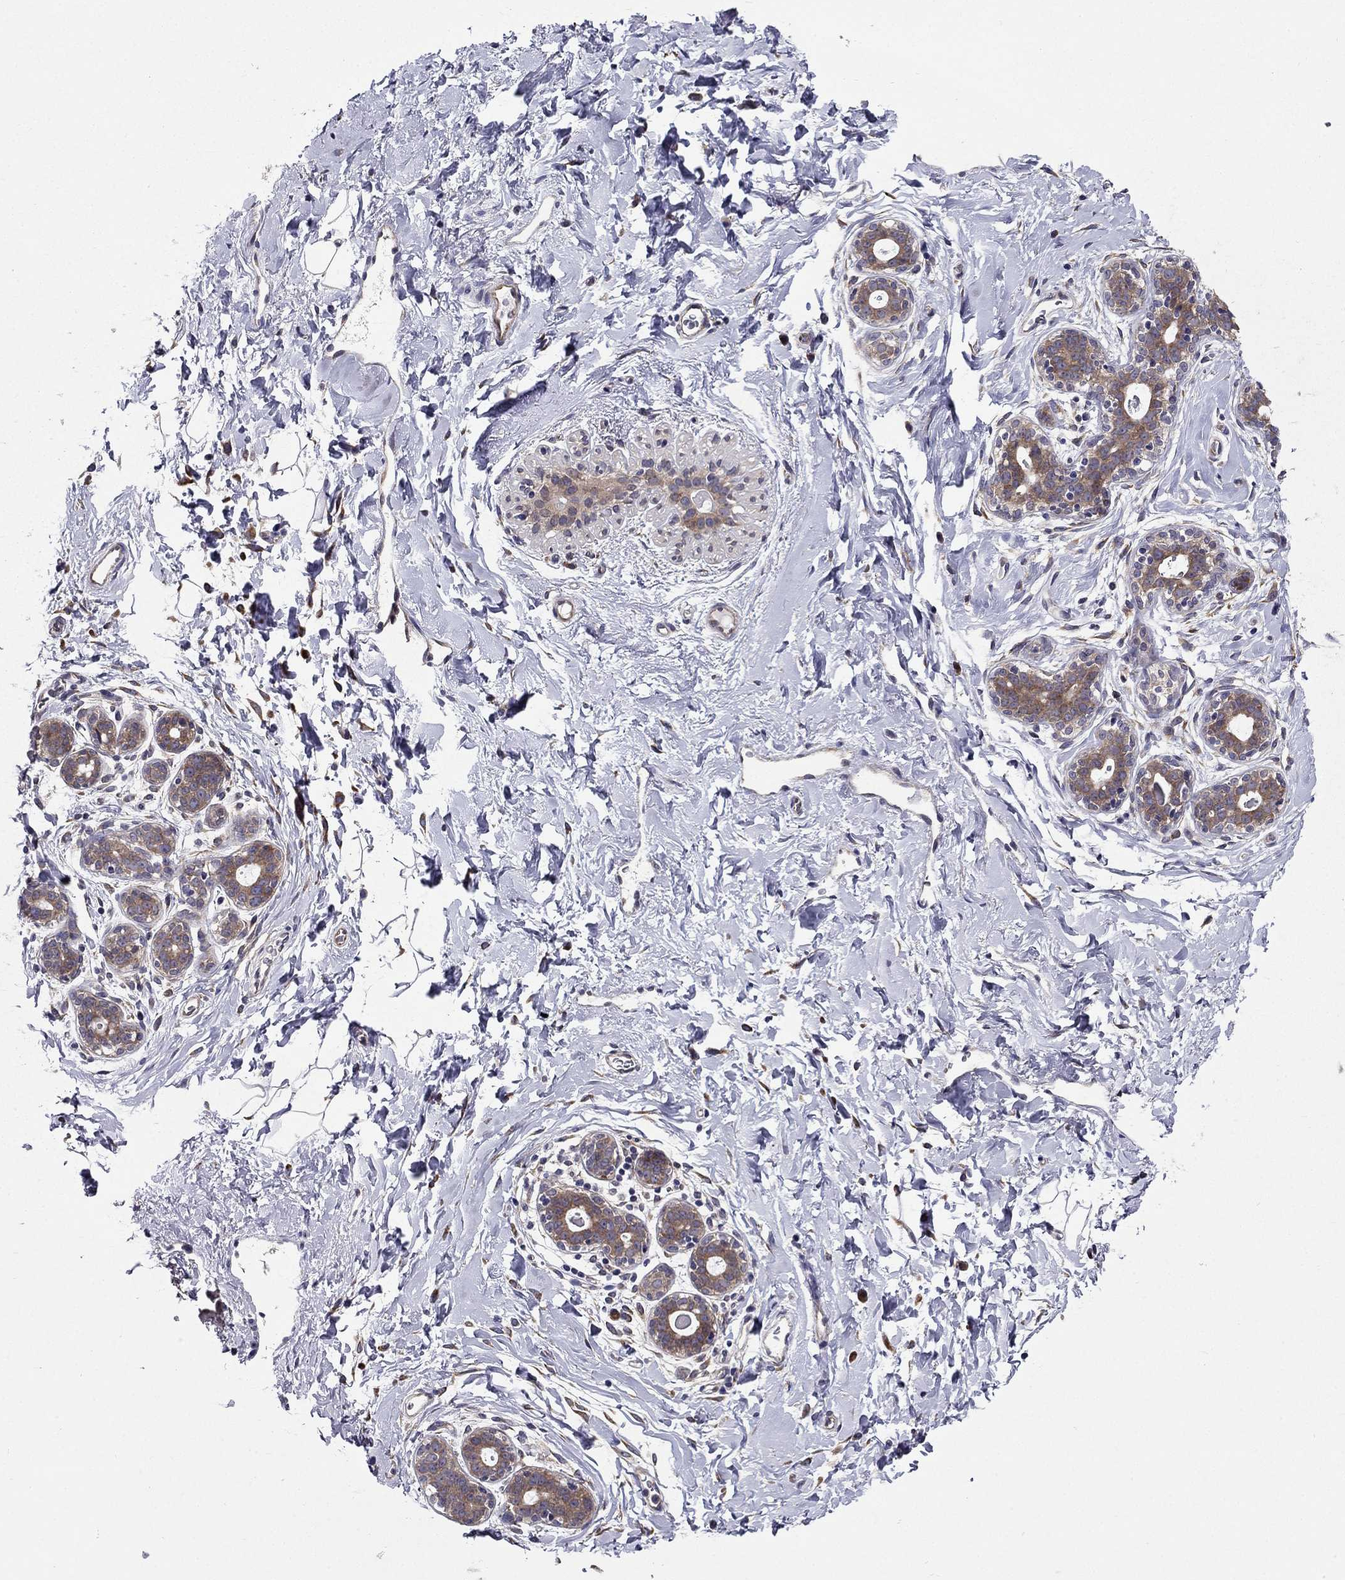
{"staining": {"intensity": "negative", "quantity": "none", "location": "none"}, "tissue": "breast", "cell_type": "Adipocytes", "image_type": "normal", "snomed": [{"axis": "morphology", "description": "Normal tissue, NOS"}, {"axis": "topography", "description": "Breast"}], "caption": "Protein analysis of normal breast exhibits no significant expression in adipocytes.", "gene": "ARHGEF28", "patient": {"sex": "female", "age": 43}}